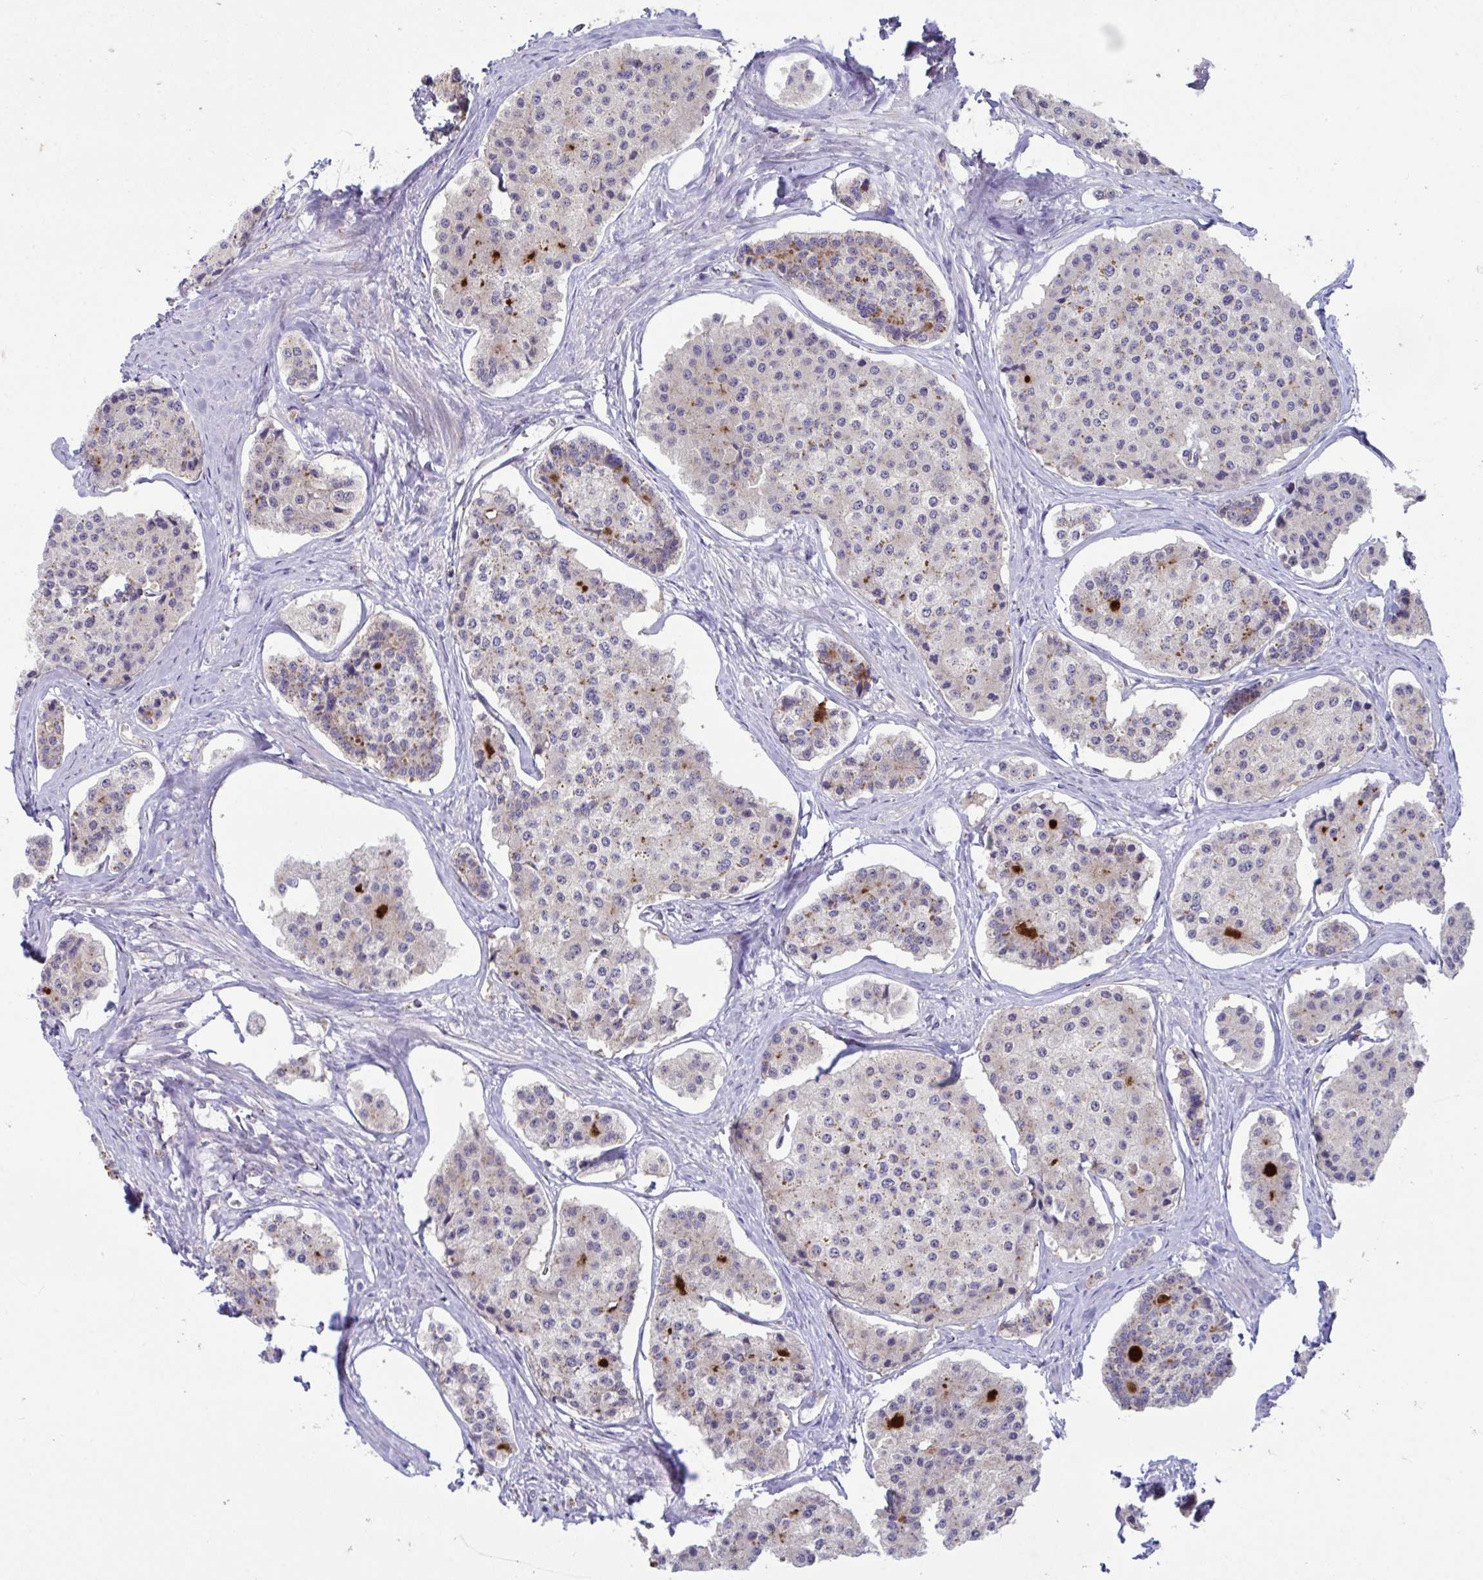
{"staining": {"intensity": "moderate", "quantity": "<25%", "location": "cytoplasmic/membranous"}, "tissue": "carcinoid", "cell_type": "Tumor cells", "image_type": "cancer", "snomed": [{"axis": "morphology", "description": "Carcinoid, malignant, NOS"}, {"axis": "topography", "description": "Small intestine"}], "caption": "Human carcinoid stained with a protein marker shows moderate staining in tumor cells.", "gene": "IST1", "patient": {"sex": "female", "age": 65}}